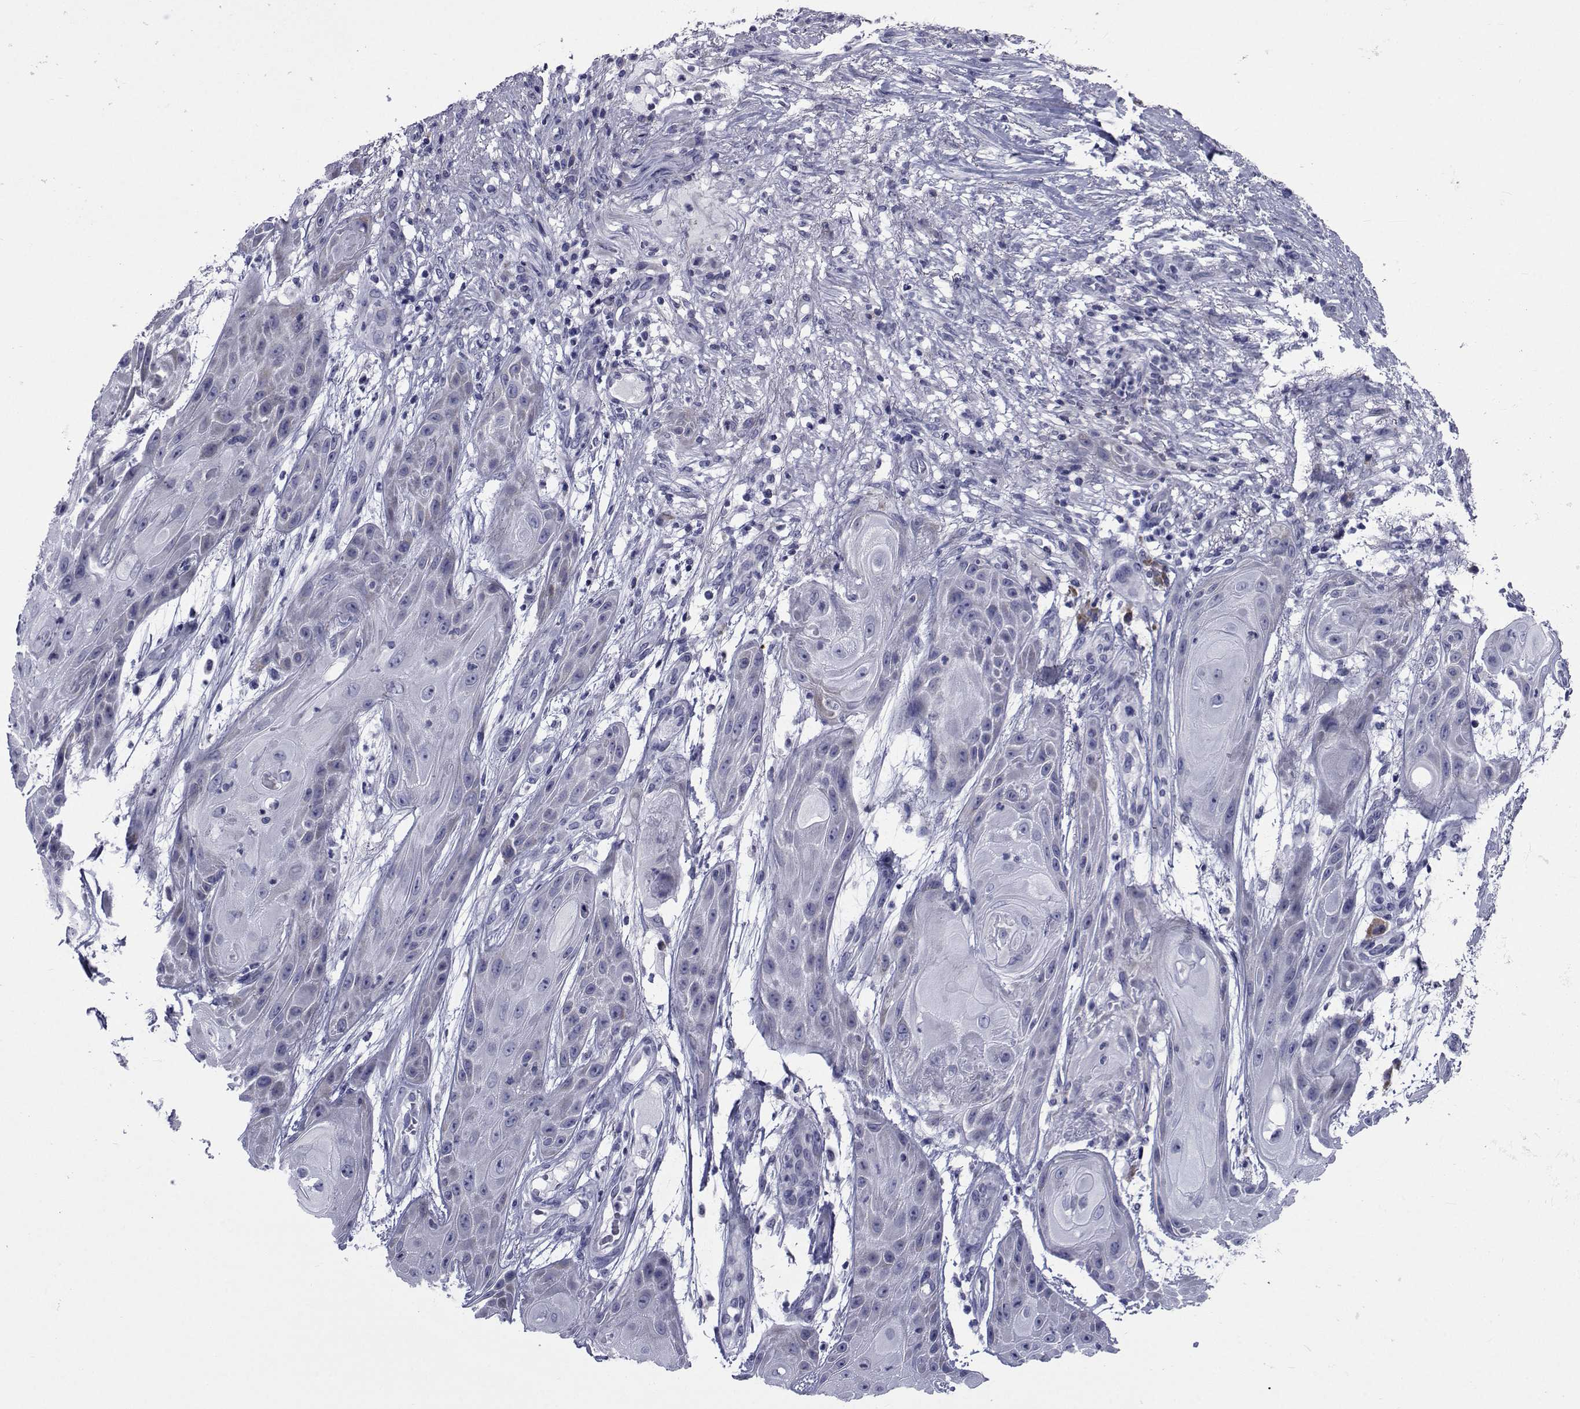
{"staining": {"intensity": "negative", "quantity": "none", "location": "none"}, "tissue": "skin cancer", "cell_type": "Tumor cells", "image_type": "cancer", "snomed": [{"axis": "morphology", "description": "Squamous cell carcinoma, NOS"}, {"axis": "topography", "description": "Skin"}], "caption": "The immunohistochemistry histopathology image has no significant positivity in tumor cells of skin squamous cell carcinoma tissue.", "gene": "ROPN1", "patient": {"sex": "male", "age": 62}}